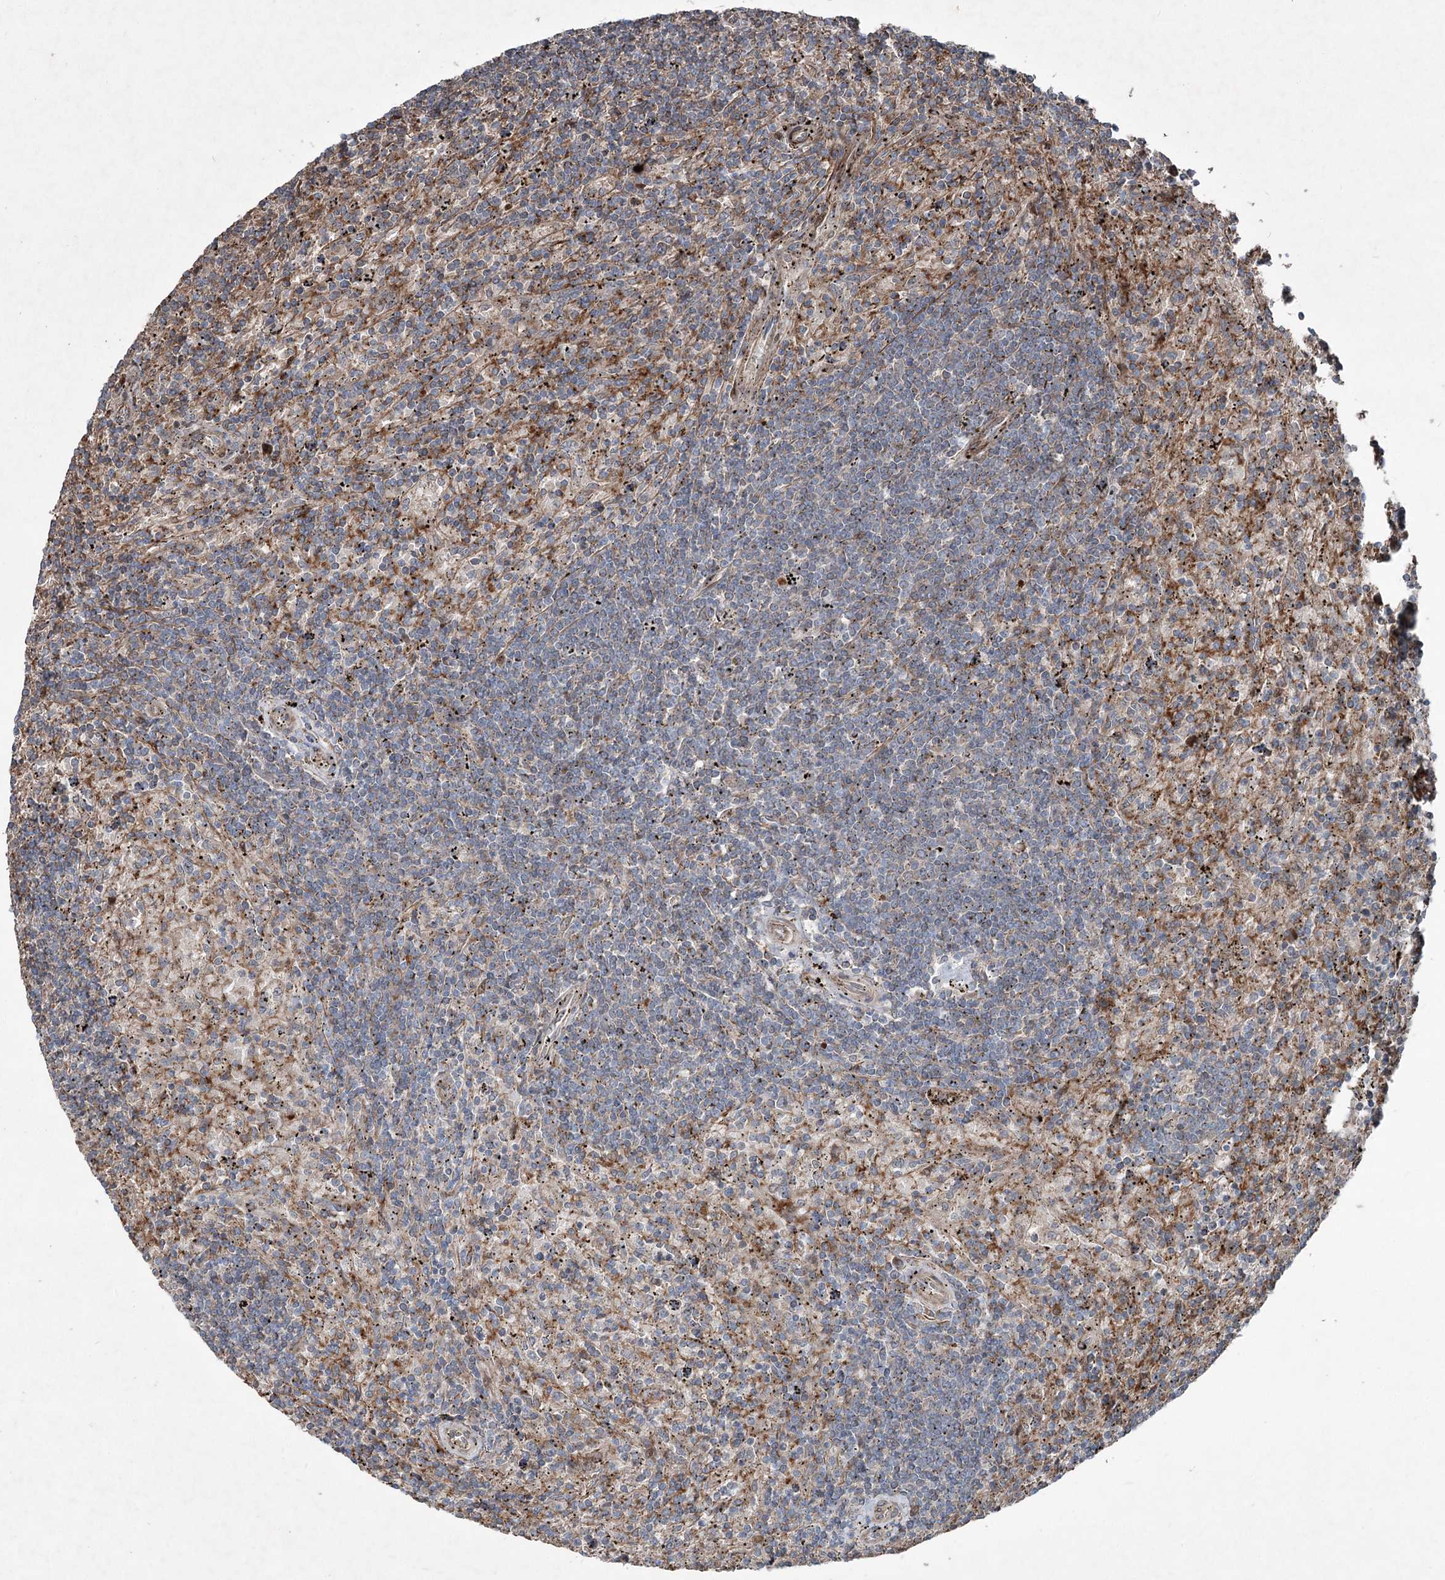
{"staining": {"intensity": "negative", "quantity": "none", "location": "none"}, "tissue": "lymphoma", "cell_type": "Tumor cells", "image_type": "cancer", "snomed": [{"axis": "morphology", "description": "Malignant lymphoma, non-Hodgkin's type, Low grade"}, {"axis": "topography", "description": "Spleen"}], "caption": "Tumor cells are negative for brown protein staining in malignant lymphoma, non-Hodgkin's type (low-grade).", "gene": "SERINC5", "patient": {"sex": "male", "age": 76}}